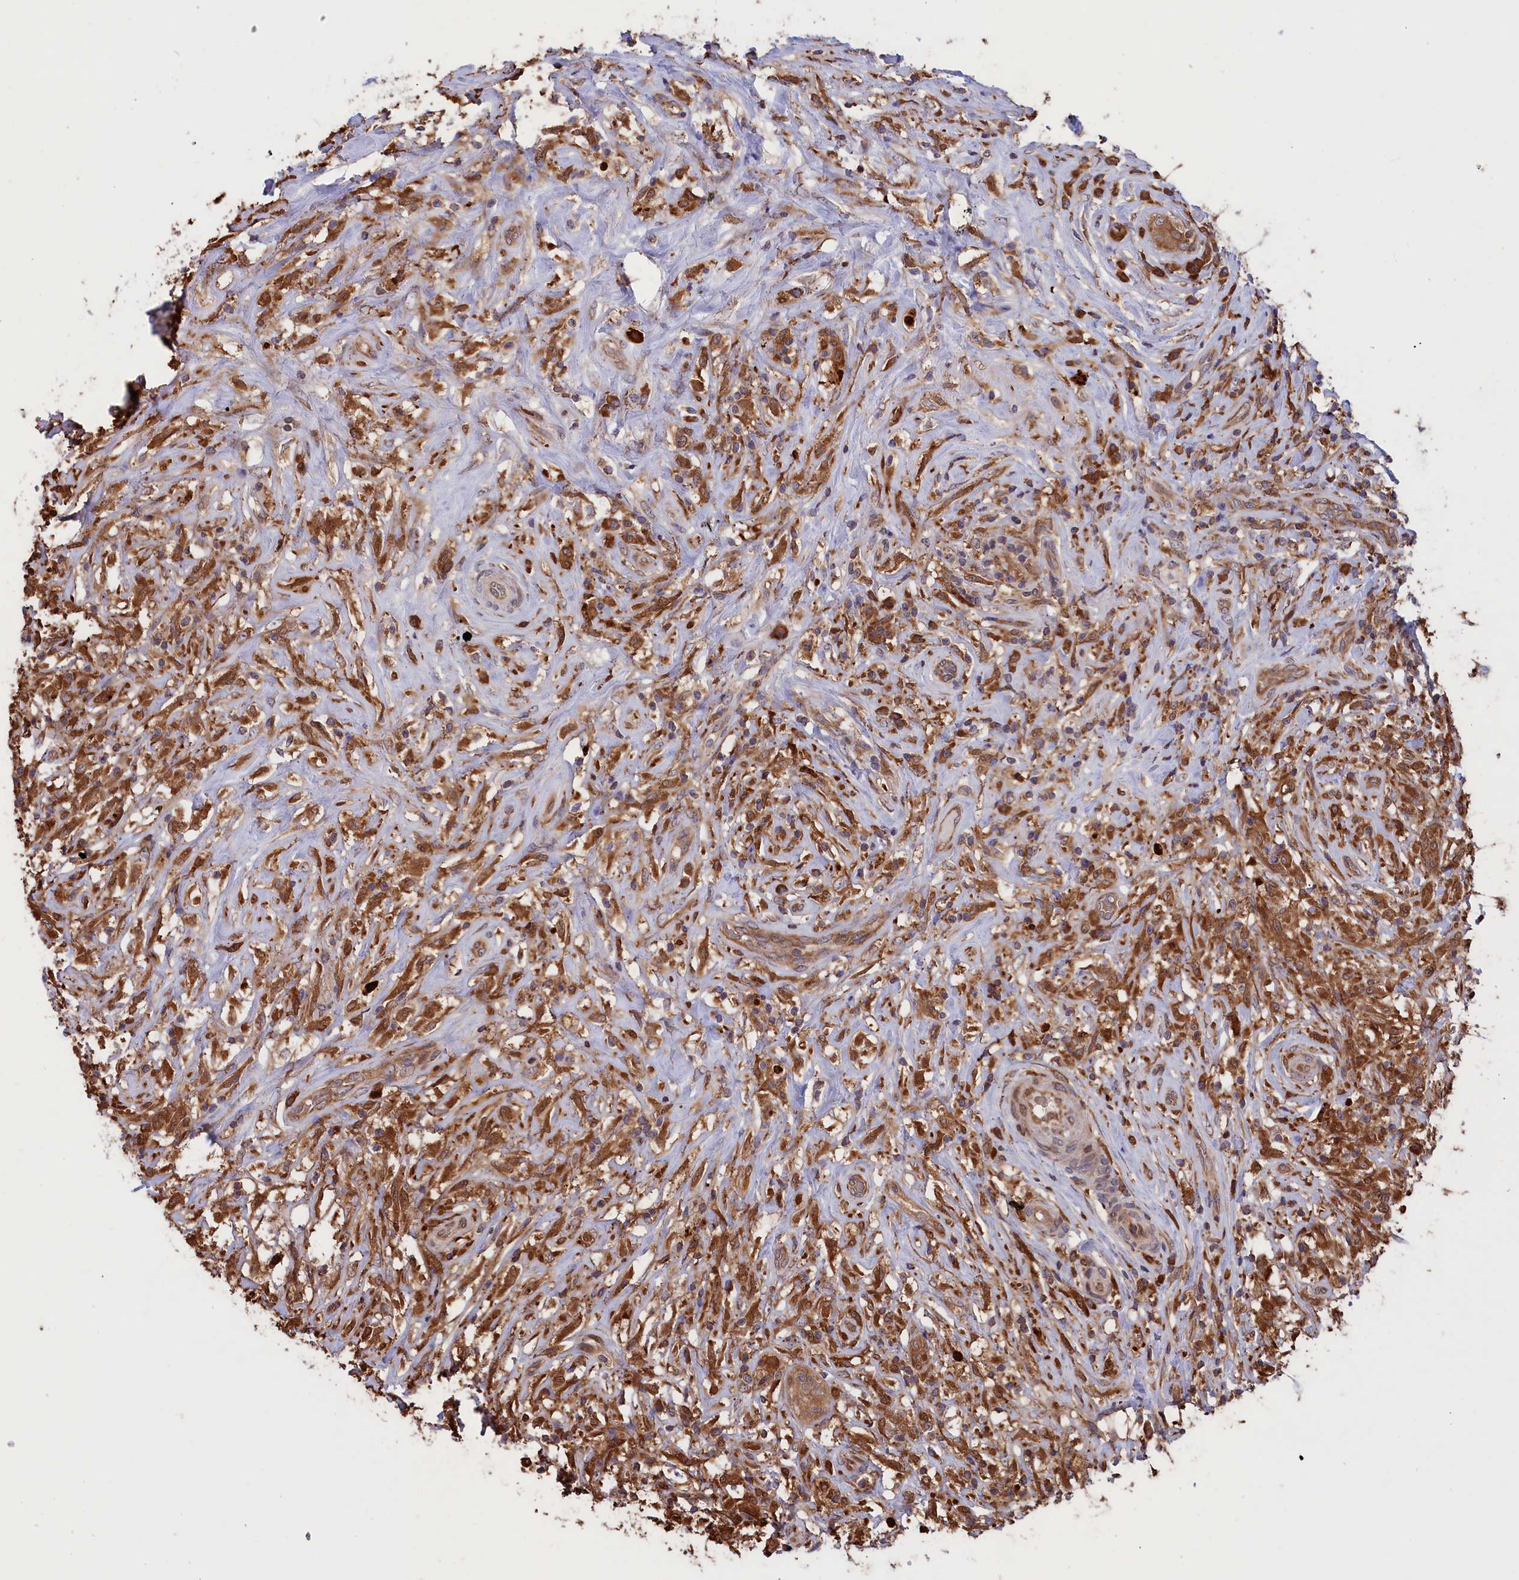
{"staining": {"intensity": "moderate", "quantity": ">75%", "location": "cytoplasmic/membranous"}, "tissue": "testis cancer", "cell_type": "Tumor cells", "image_type": "cancer", "snomed": [{"axis": "morphology", "description": "Seminoma, NOS"}, {"axis": "topography", "description": "Testis"}], "caption": "DAB (3,3'-diaminobenzidine) immunohistochemical staining of human testis seminoma demonstrates moderate cytoplasmic/membranous protein positivity in approximately >75% of tumor cells.", "gene": "PLA2G4C", "patient": {"sex": "male", "age": 49}}